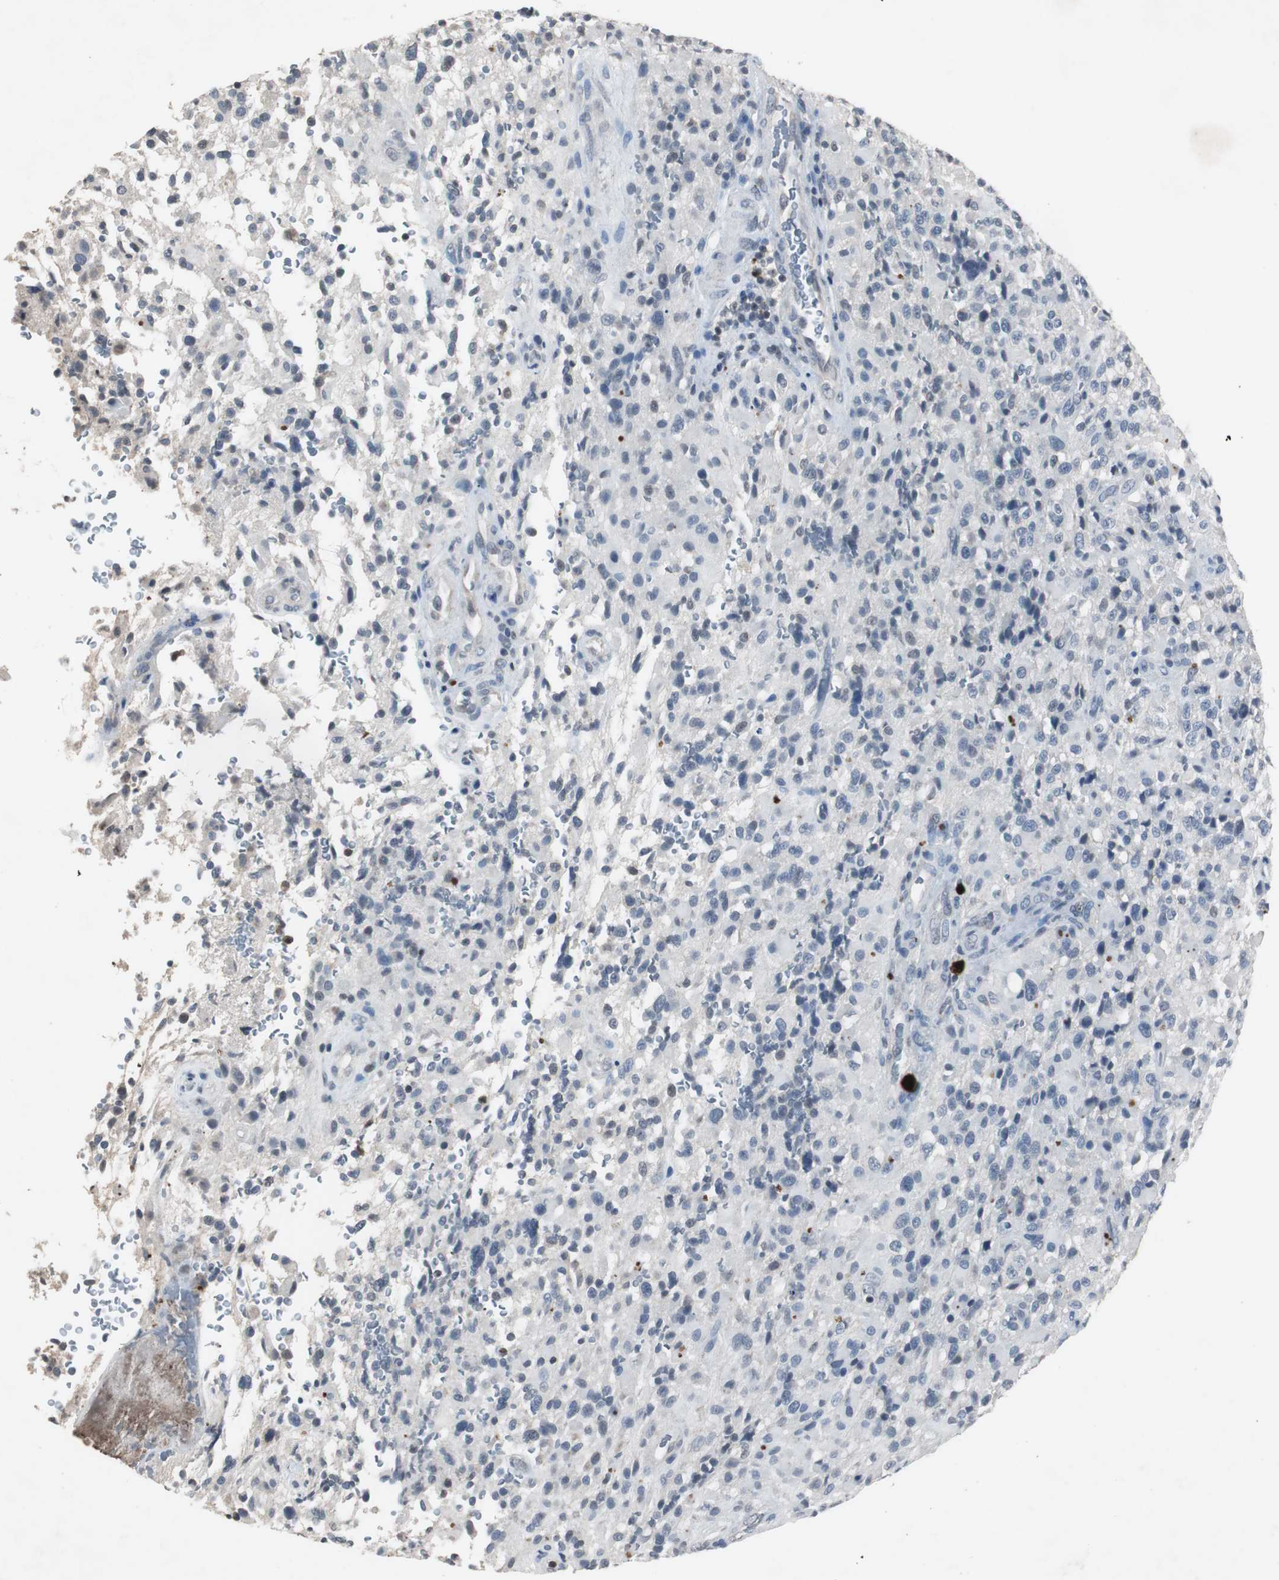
{"staining": {"intensity": "negative", "quantity": "none", "location": "none"}, "tissue": "glioma", "cell_type": "Tumor cells", "image_type": "cancer", "snomed": [{"axis": "morphology", "description": "Glioma, malignant, High grade"}, {"axis": "topography", "description": "Brain"}], "caption": "Immunohistochemistry of human glioma shows no positivity in tumor cells. The staining was performed using DAB (3,3'-diaminobenzidine) to visualize the protein expression in brown, while the nuclei were stained in blue with hematoxylin (Magnification: 20x).", "gene": "ADNP2", "patient": {"sex": "male", "age": 71}}